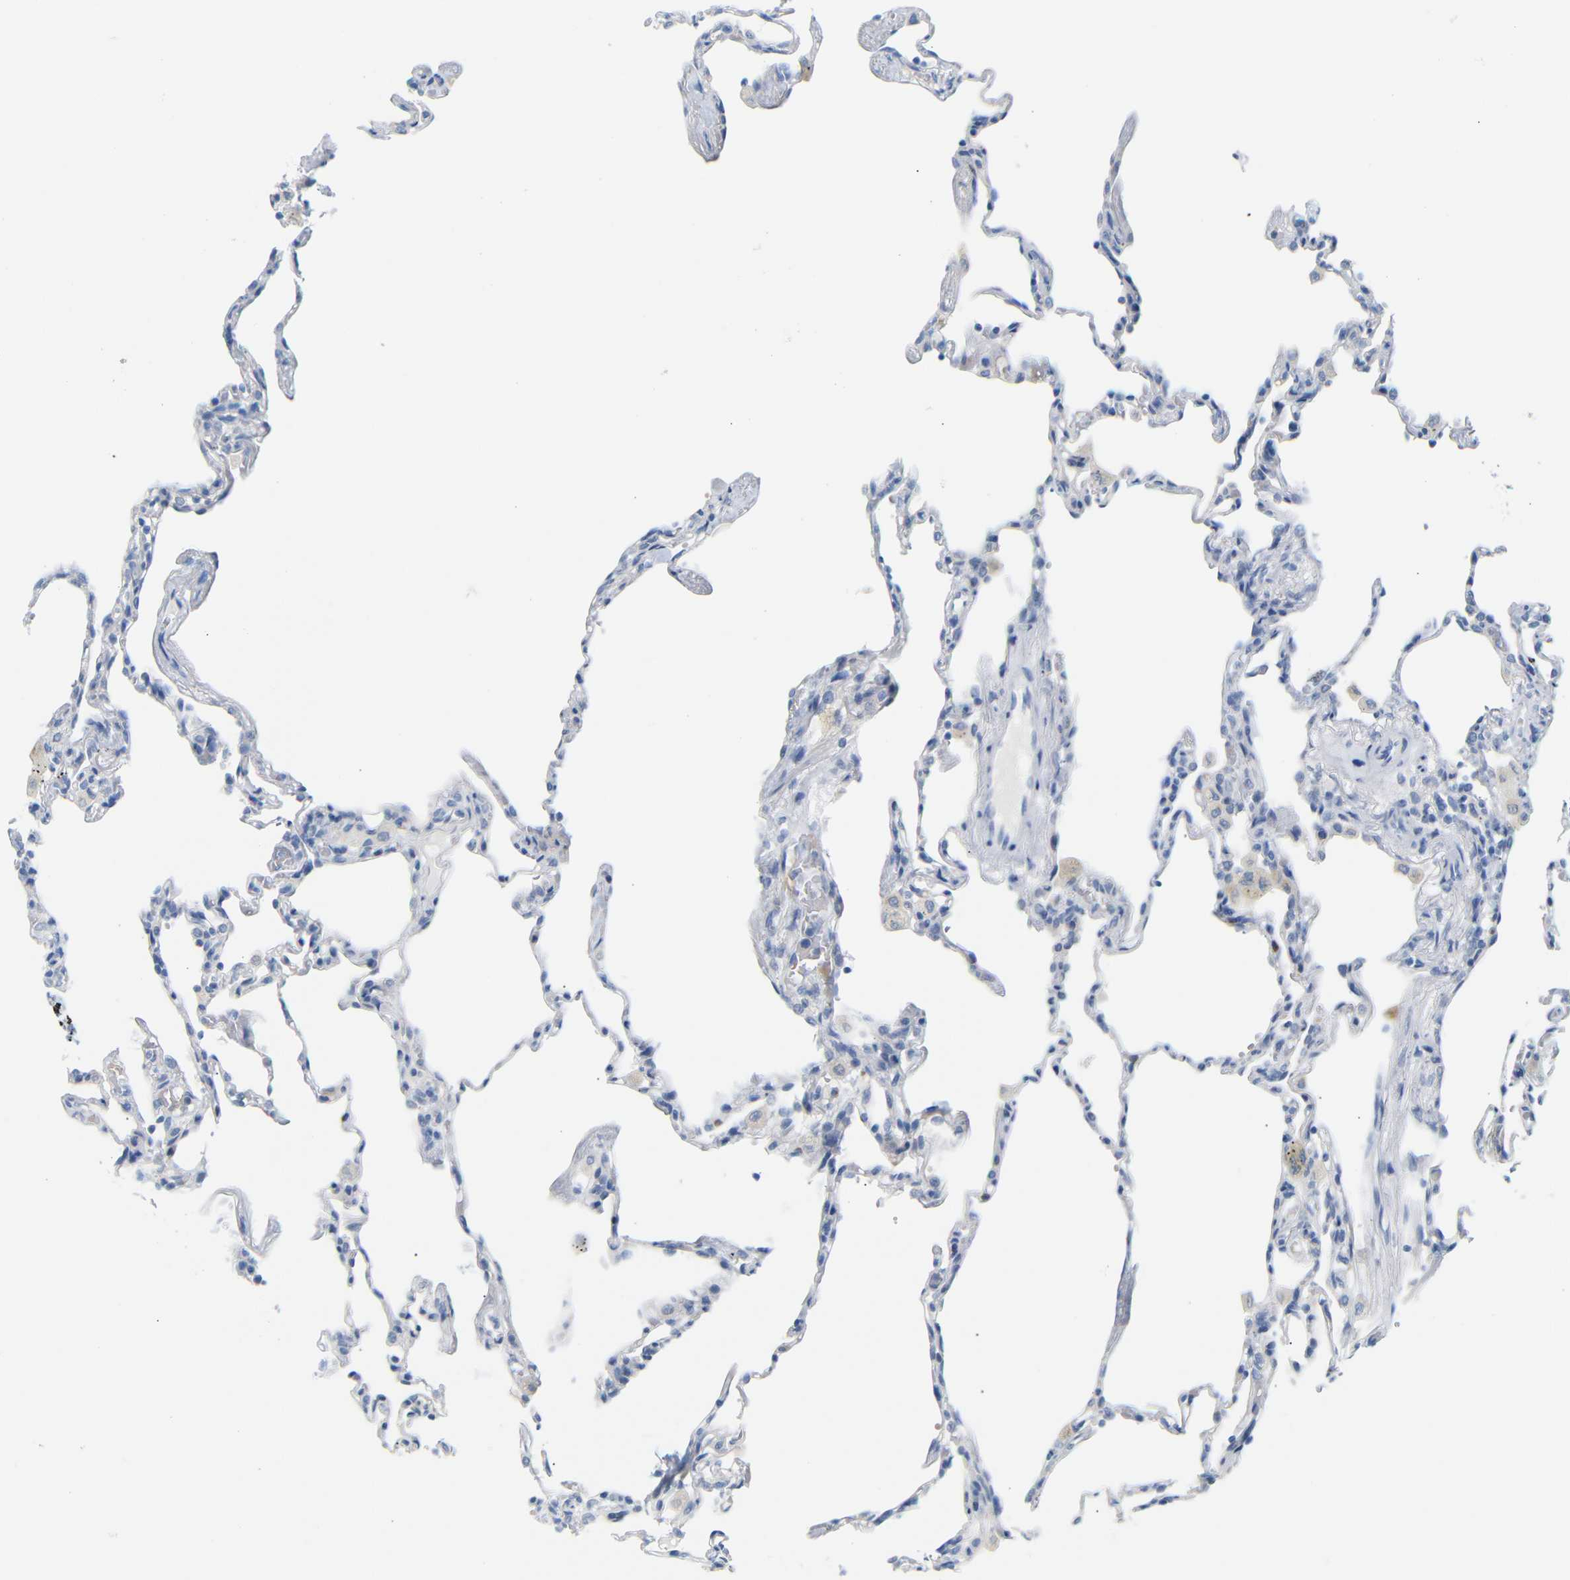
{"staining": {"intensity": "negative", "quantity": "none", "location": "none"}, "tissue": "lung", "cell_type": "Alveolar cells", "image_type": "normal", "snomed": [{"axis": "morphology", "description": "Normal tissue, NOS"}, {"axis": "topography", "description": "Lung"}], "caption": "A photomicrograph of human lung is negative for staining in alveolar cells. (Stains: DAB (3,3'-diaminobenzidine) immunohistochemistry (IHC) with hematoxylin counter stain, Microscopy: brightfield microscopy at high magnification).", "gene": "DYNAP", "patient": {"sex": "male", "age": 59}}